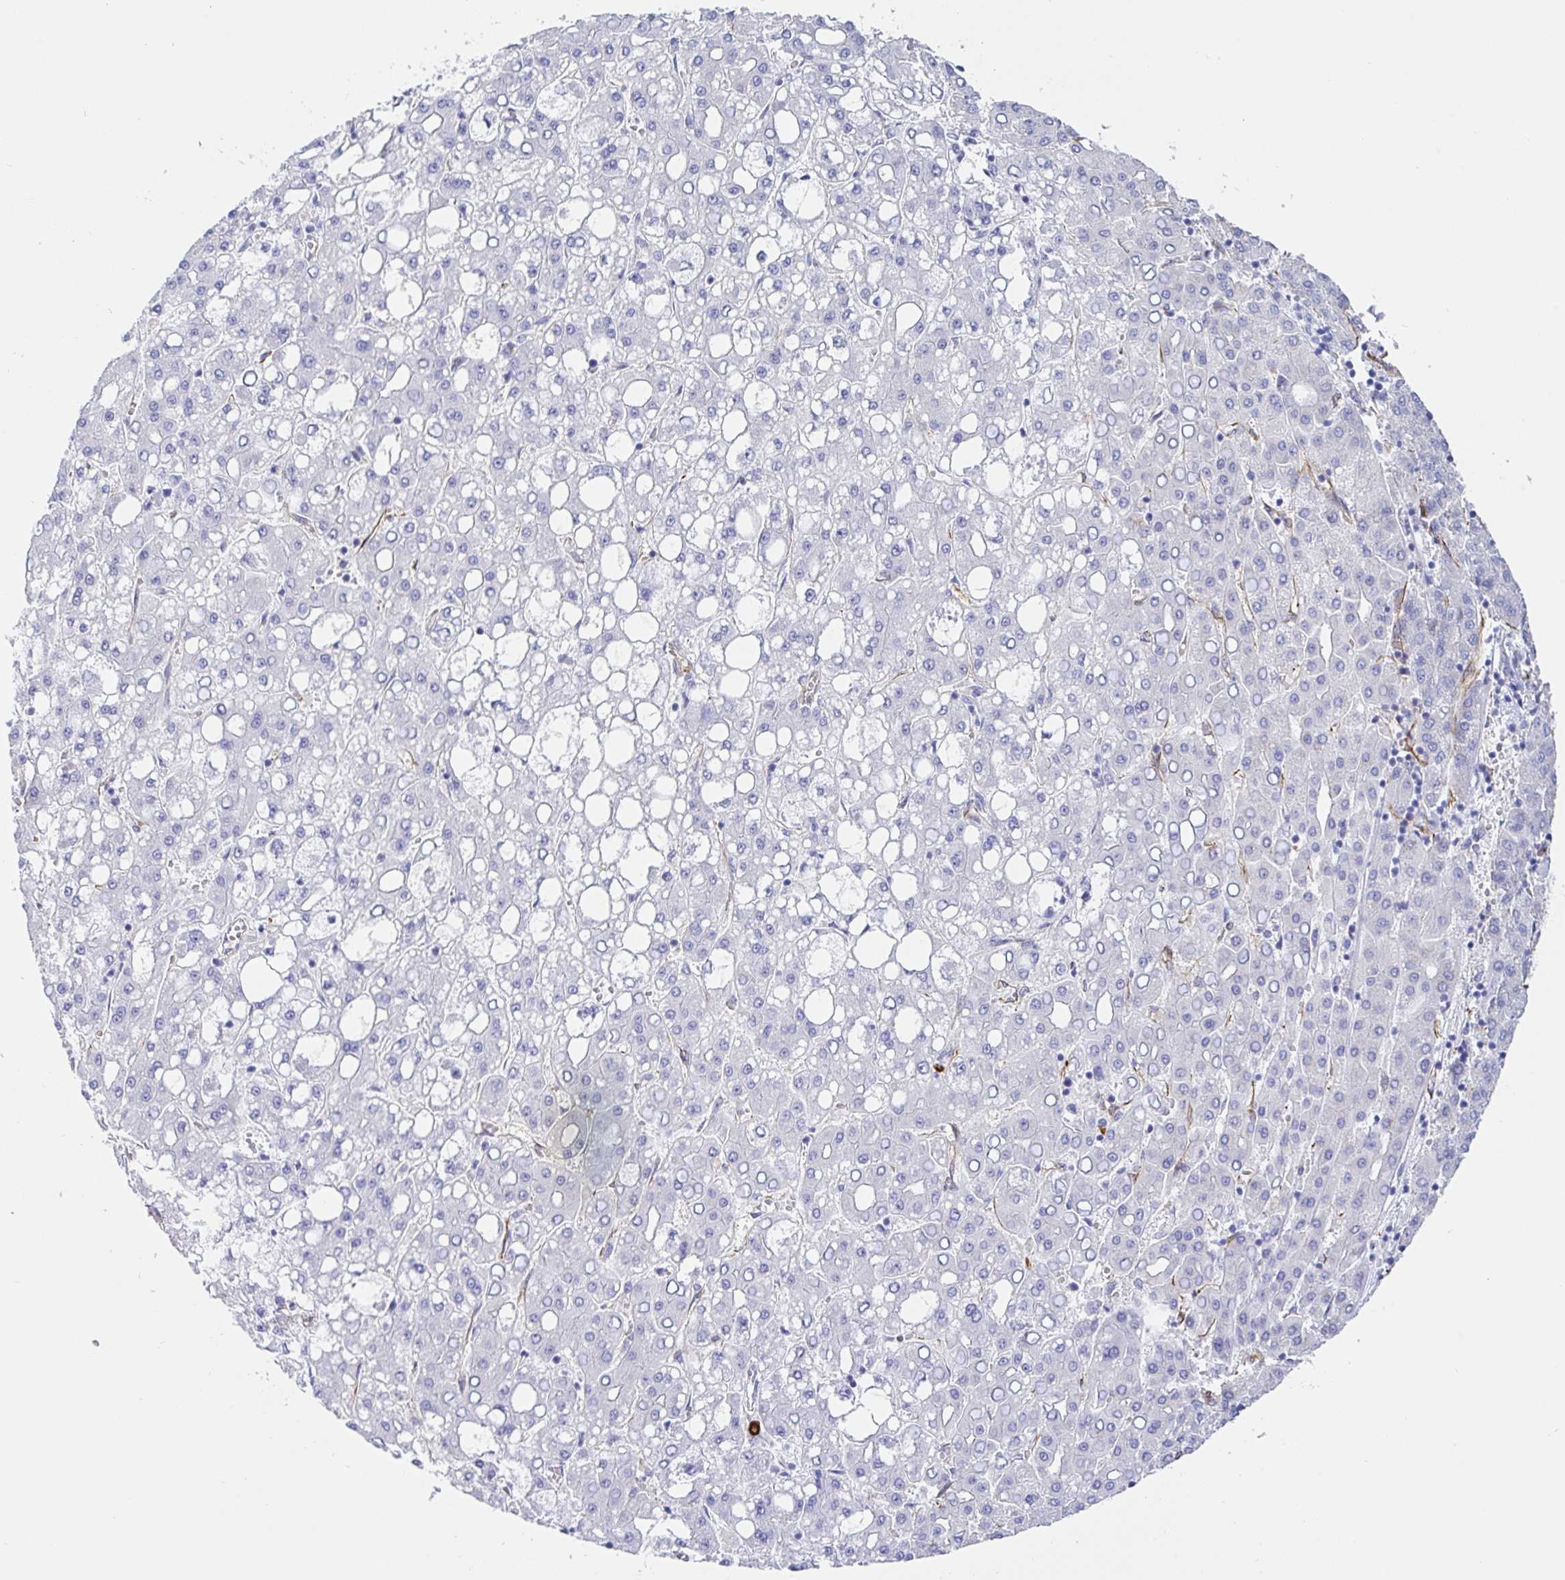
{"staining": {"intensity": "negative", "quantity": "none", "location": "none"}, "tissue": "liver cancer", "cell_type": "Tumor cells", "image_type": "cancer", "snomed": [{"axis": "morphology", "description": "Carcinoma, Hepatocellular, NOS"}, {"axis": "topography", "description": "Liver"}], "caption": "Hepatocellular carcinoma (liver) was stained to show a protein in brown. There is no significant expression in tumor cells.", "gene": "DOCK1", "patient": {"sex": "male", "age": 65}}